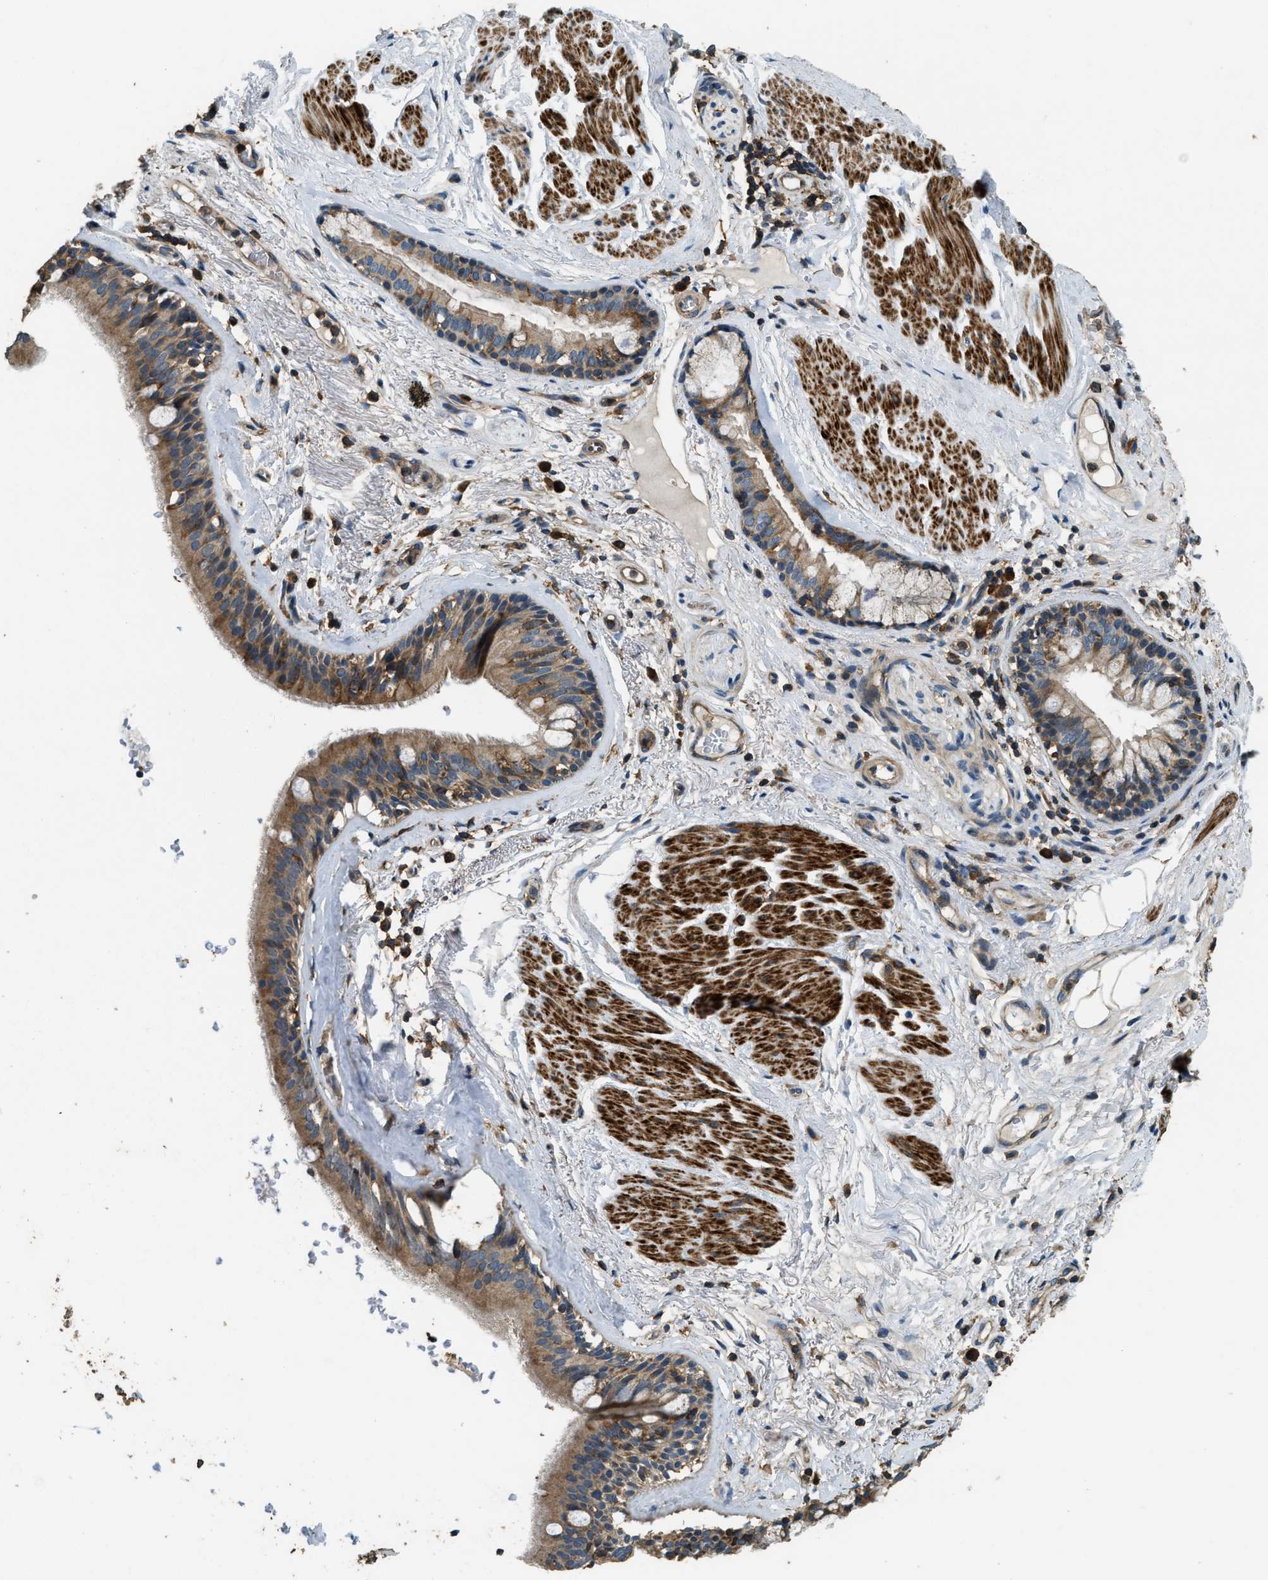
{"staining": {"intensity": "moderate", "quantity": ">75%", "location": "cytoplasmic/membranous"}, "tissue": "bronchus", "cell_type": "Respiratory epithelial cells", "image_type": "normal", "snomed": [{"axis": "morphology", "description": "Normal tissue, NOS"}, {"axis": "topography", "description": "Cartilage tissue"}], "caption": "Respiratory epithelial cells demonstrate medium levels of moderate cytoplasmic/membranous positivity in about >75% of cells in unremarkable bronchus.", "gene": "ERGIC1", "patient": {"sex": "female", "age": 63}}